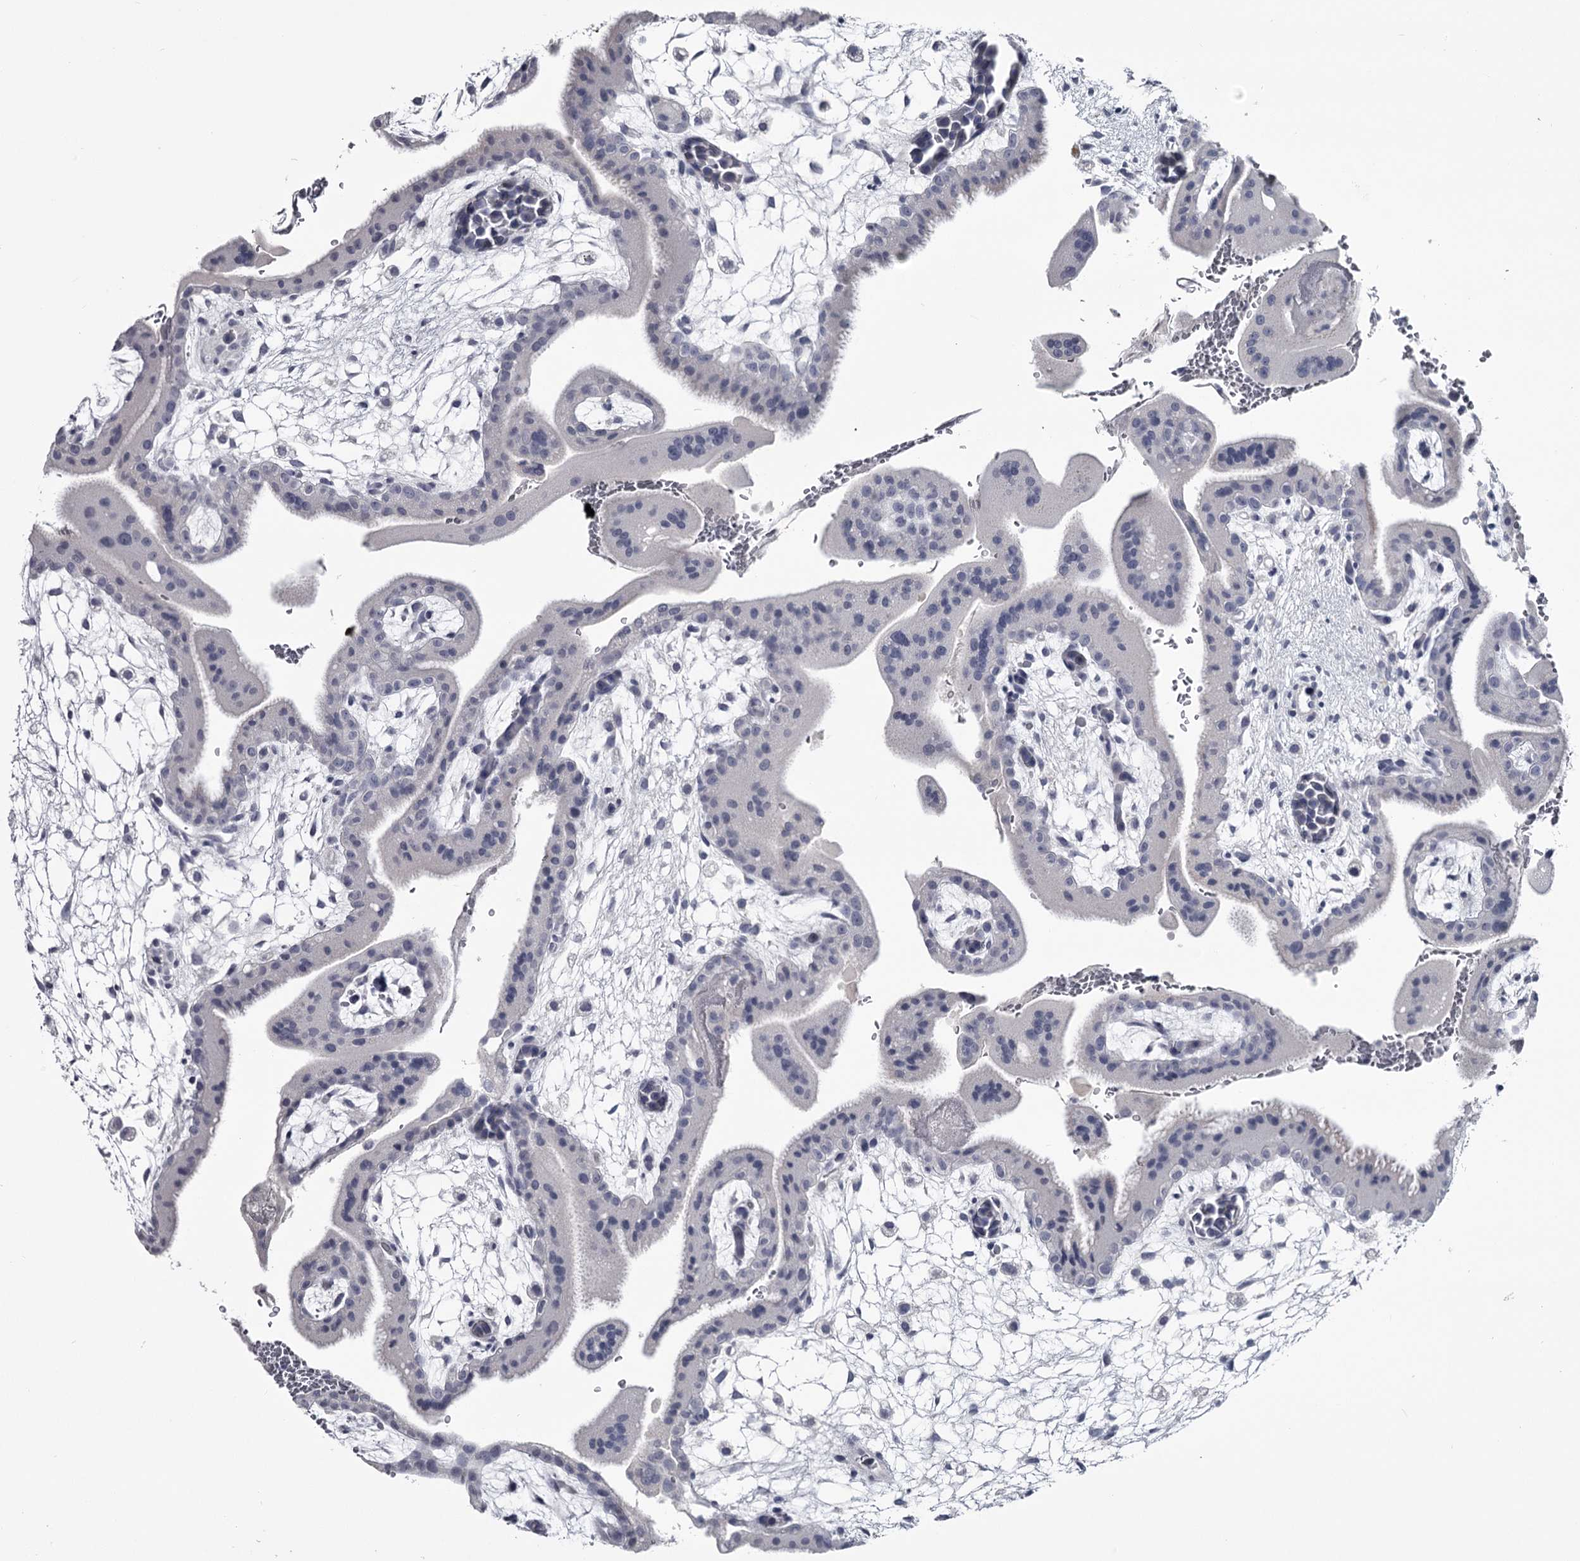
{"staining": {"intensity": "negative", "quantity": "none", "location": "none"}, "tissue": "placenta", "cell_type": "Decidual cells", "image_type": "normal", "snomed": [{"axis": "morphology", "description": "Normal tissue, NOS"}, {"axis": "topography", "description": "Placenta"}], "caption": "High magnification brightfield microscopy of unremarkable placenta stained with DAB (brown) and counterstained with hematoxylin (blue): decidual cells show no significant positivity.", "gene": "DAO", "patient": {"sex": "female", "age": 35}}